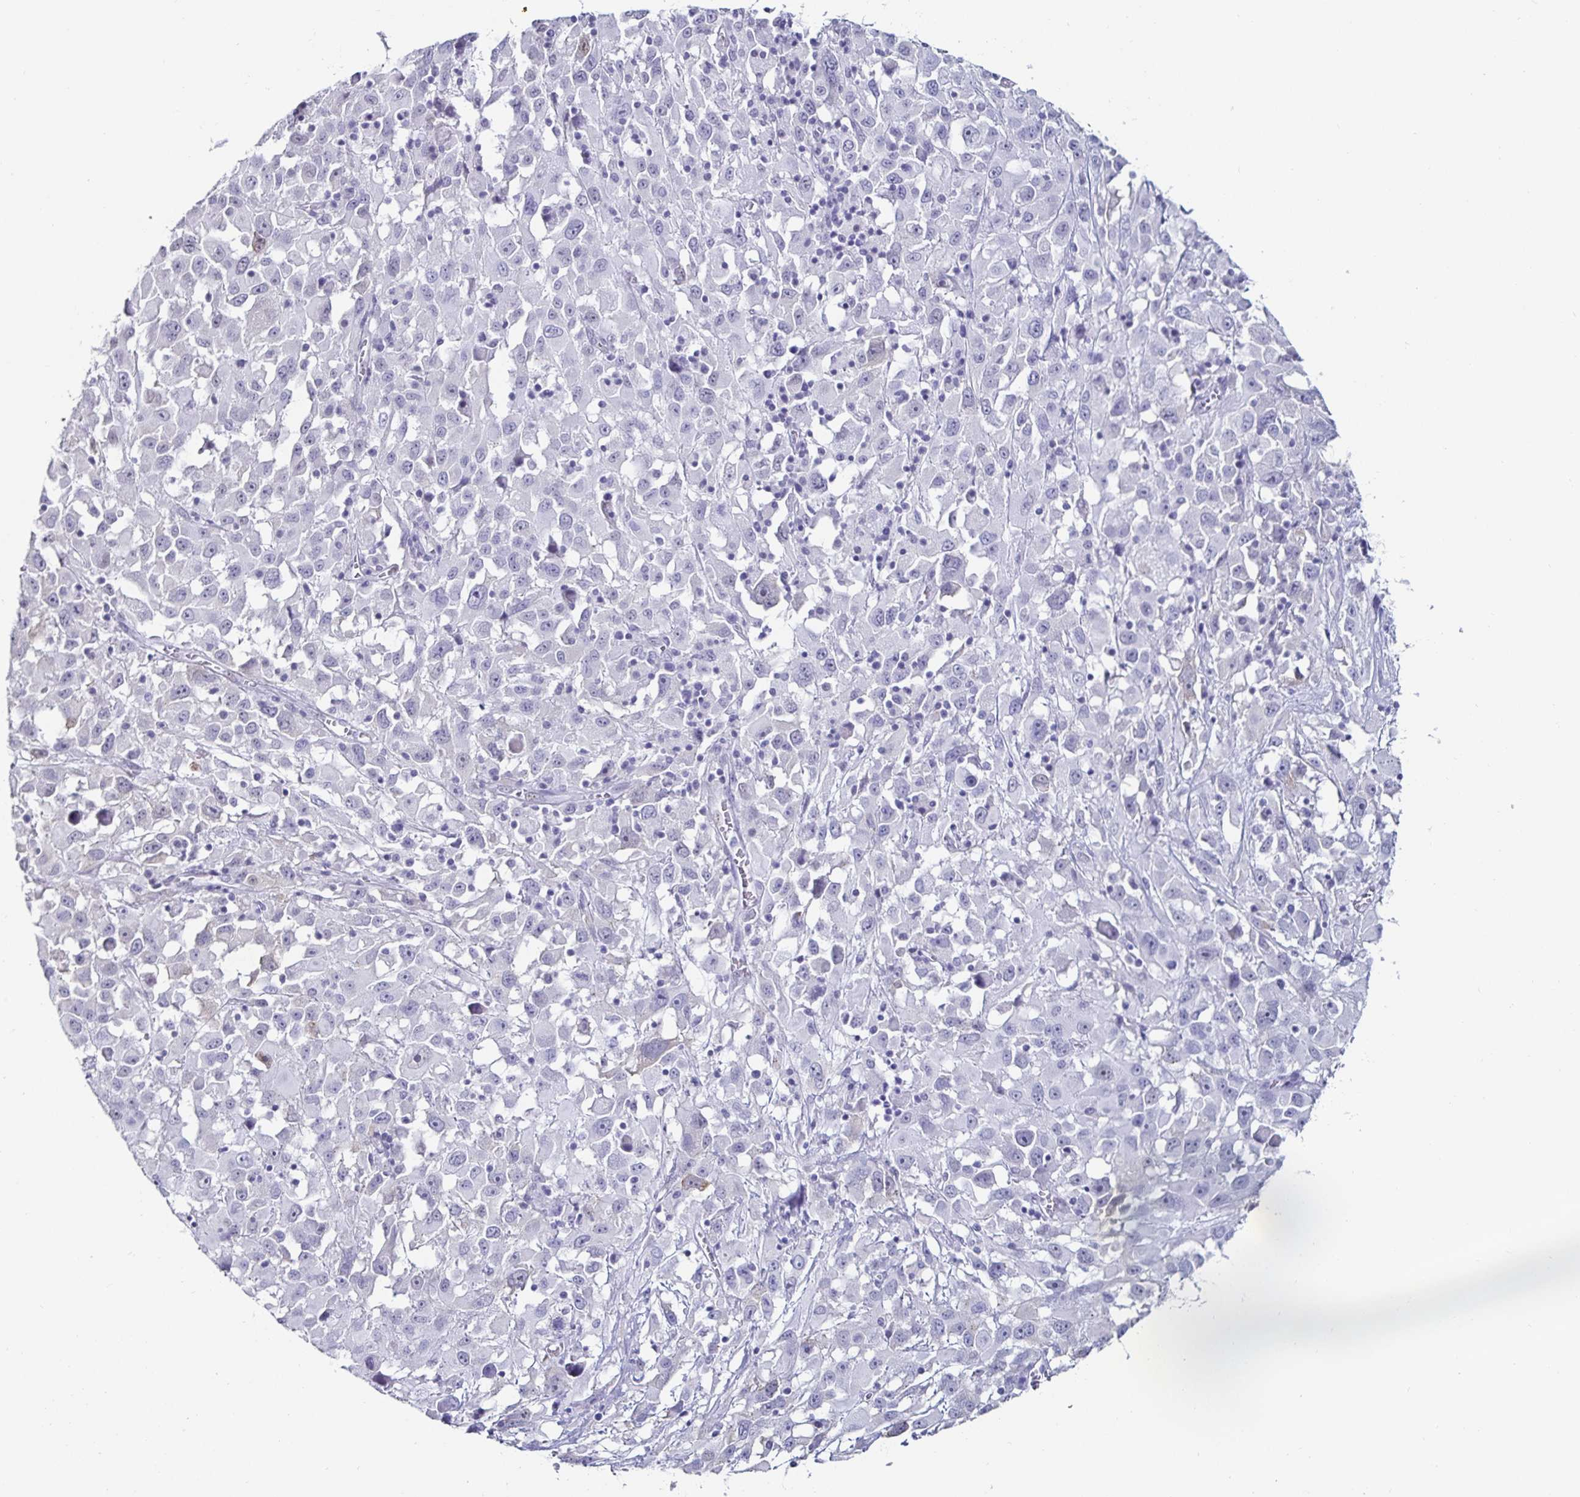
{"staining": {"intensity": "negative", "quantity": "none", "location": "none"}, "tissue": "melanoma", "cell_type": "Tumor cells", "image_type": "cancer", "snomed": [{"axis": "morphology", "description": "Malignant melanoma, Metastatic site"}, {"axis": "topography", "description": "Soft tissue"}], "caption": "This is an immunohistochemistry histopathology image of human malignant melanoma (metastatic site). There is no positivity in tumor cells.", "gene": "DDX39B", "patient": {"sex": "male", "age": 50}}